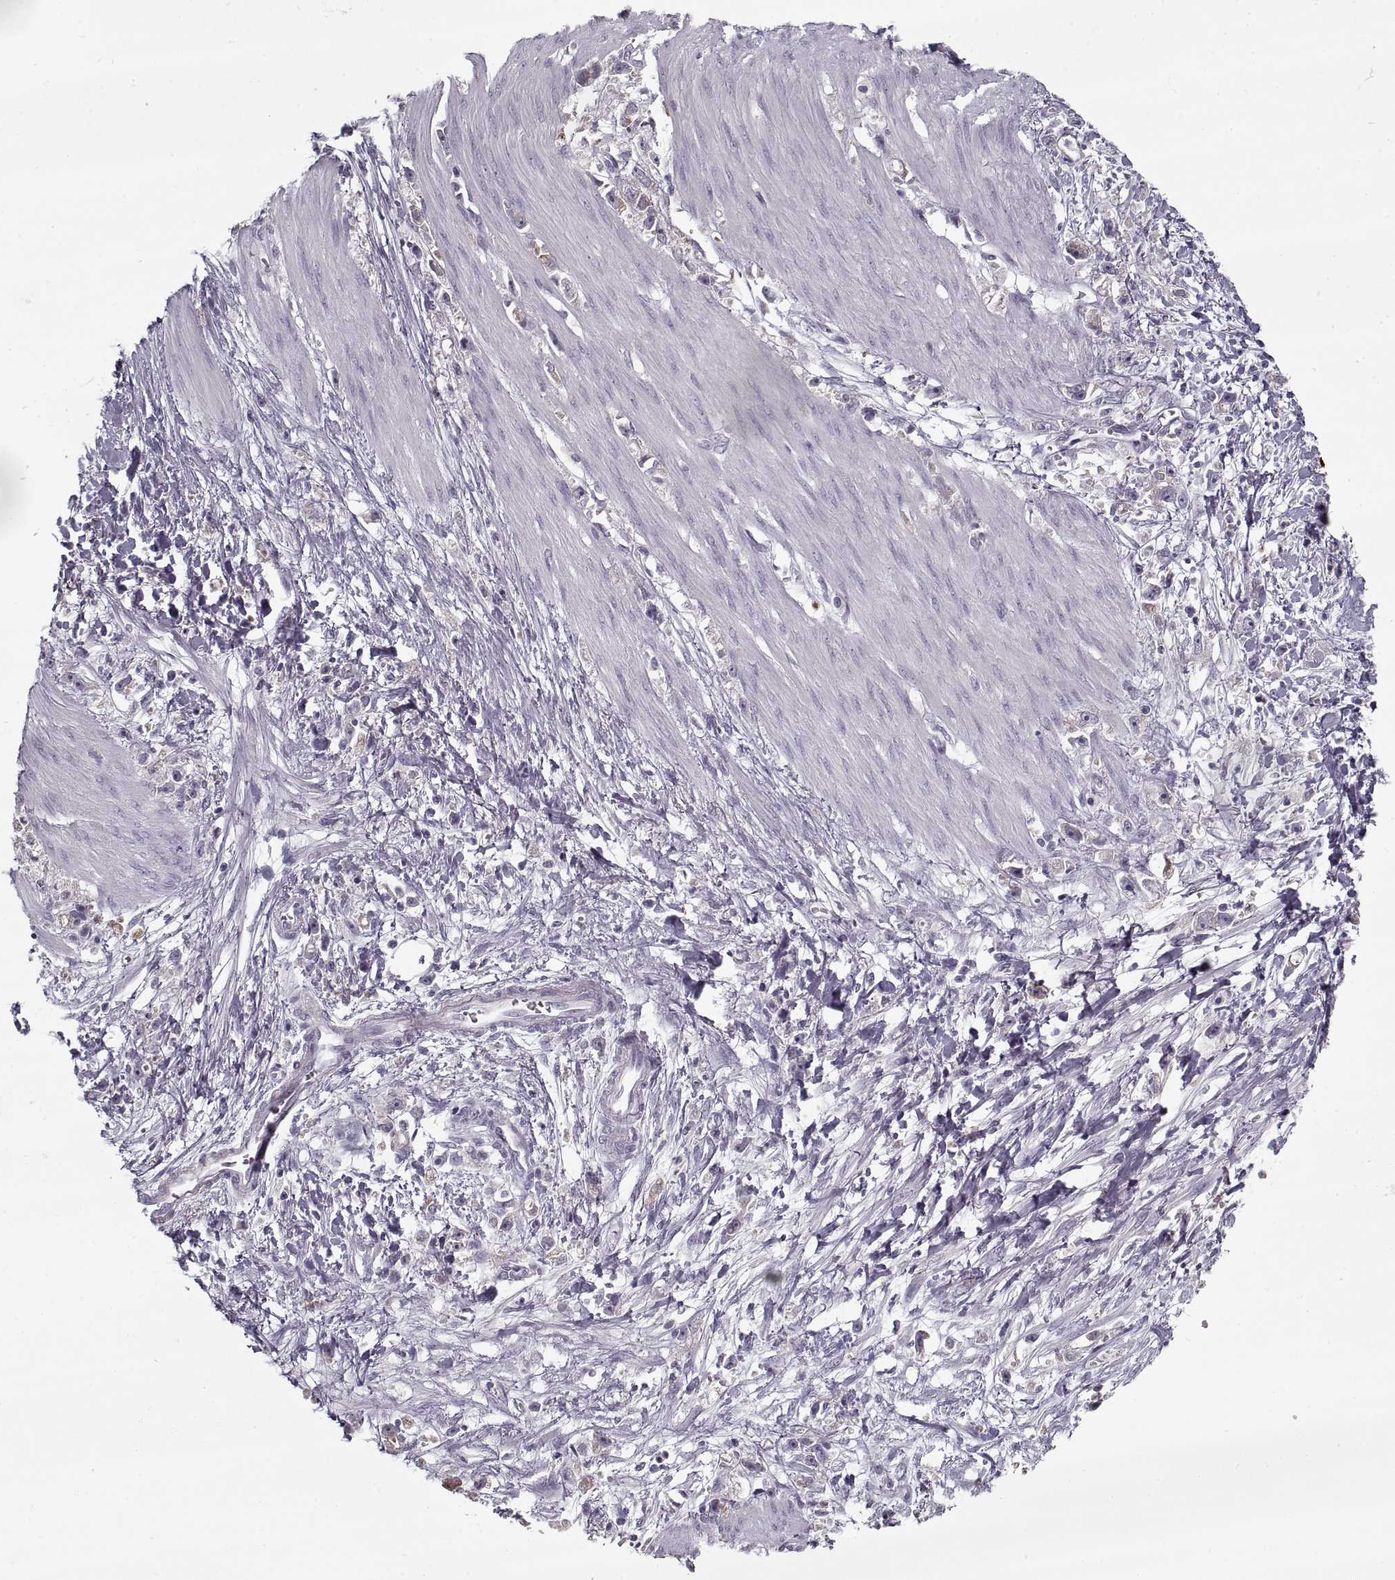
{"staining": {"intensity": "negative", "quantity": "none", "location": "none"}, "tissue": "stomach cancer", "cell_type": "Tumor cells", "image_type": "cancer", "snomed": [{"axis": "morphology", "description": "Adenocarcinoma, NOS"}, {"axis": "topography", "description": "Stomach"}], "caption": "IHC micrograph of neoplastic tissue: adenocarcinoma (stomach) stained with DAB reveals no significant protein positivity in tumor cells. Brightfield microscopy of immunohistochemistry (IHC) stained with DAB (brown) and hematoxylin (blue), captured at high magnification.", "gene": "GAD2", "patient": {"sex": "female", "age": 59}}